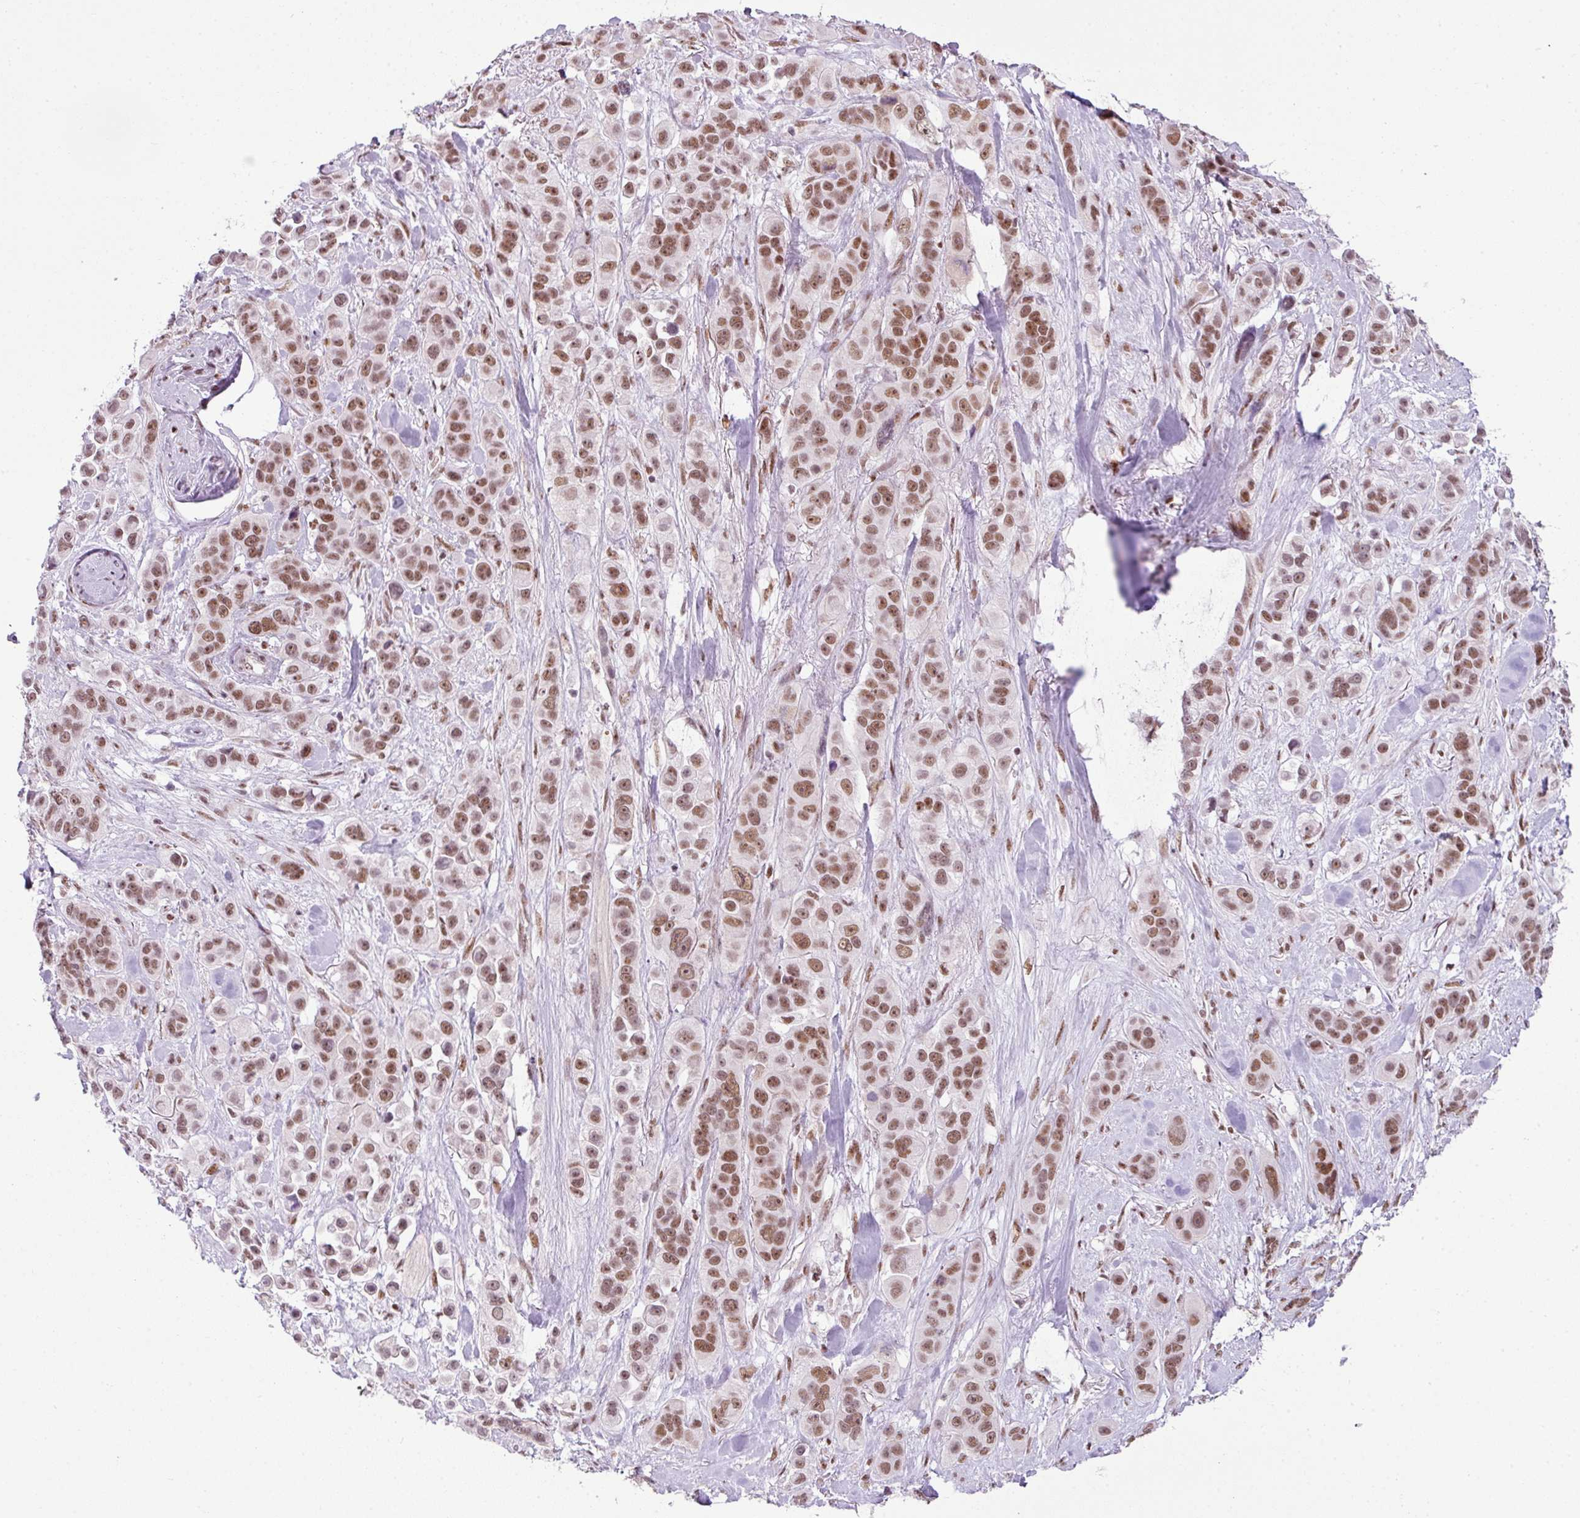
{"staining": {"intensity": "moderate", "quantity": ">75%", "location": "nuclear"}, "tissue": "skin cancer", "cell_type": "Tumor cells", "image_type": "cancer", "snomed": [{"axis": "morphology", "description": "Squamous cell carcinoma, NOS"}, {"axis": "topography", "description": "Skin"}], "caption": "Immunohistochemistry of human skin squamous cell carcinoma demonstrates medium levels of moderate nuclear positivity in approximately >75% of tumor cells. (DAB (3,3'-diaminobenzidine) IHC, brown staining for protein, blue staining for nuclei).", "gene": "ARL6IP4", "patient": {"sex": "male", "age": 67}}